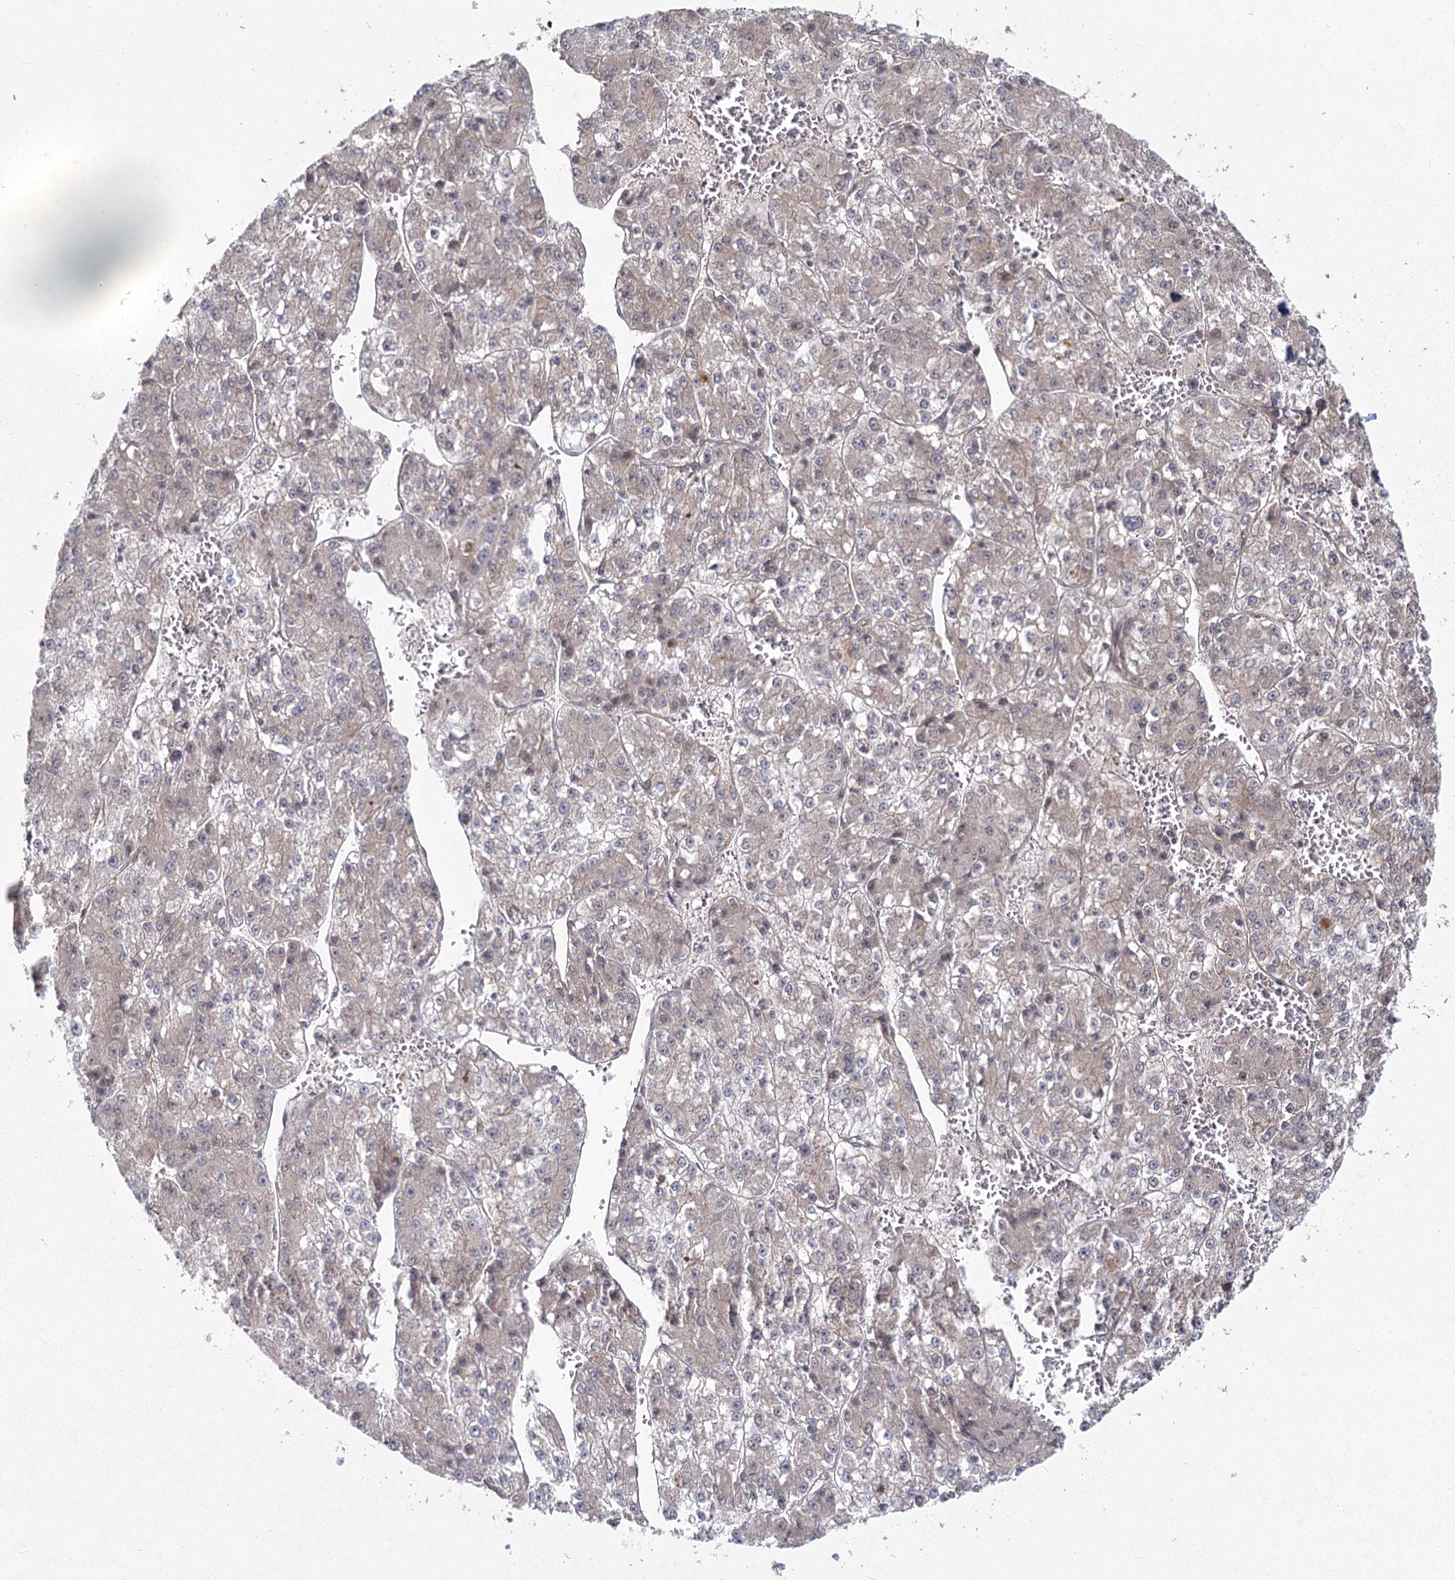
{"staining": {"intensity": "negative", "quantity": "none", "location": "none"}, "tissue": "liver cancer", "cell_type": "Tumor cells", "image_type": "cancer", "snomed": [{"axis": "morphology", "description": "Carcinoma, Hepatocellular, NOS"}, {"axis": "topography", "description": "Liver"}], "caption": "Immunohistochemistry (IHC) histopathology image of neoplastic tissue: liver cancer stained with DAB demonstrates no significant protein expression in tumor cells. (DAB (3,3'-diaminobenzidine) immunohistochemistry (IHC), high magnification).", "gene": "AP2M1", "patient": {"sex": "female", "age": 73}}